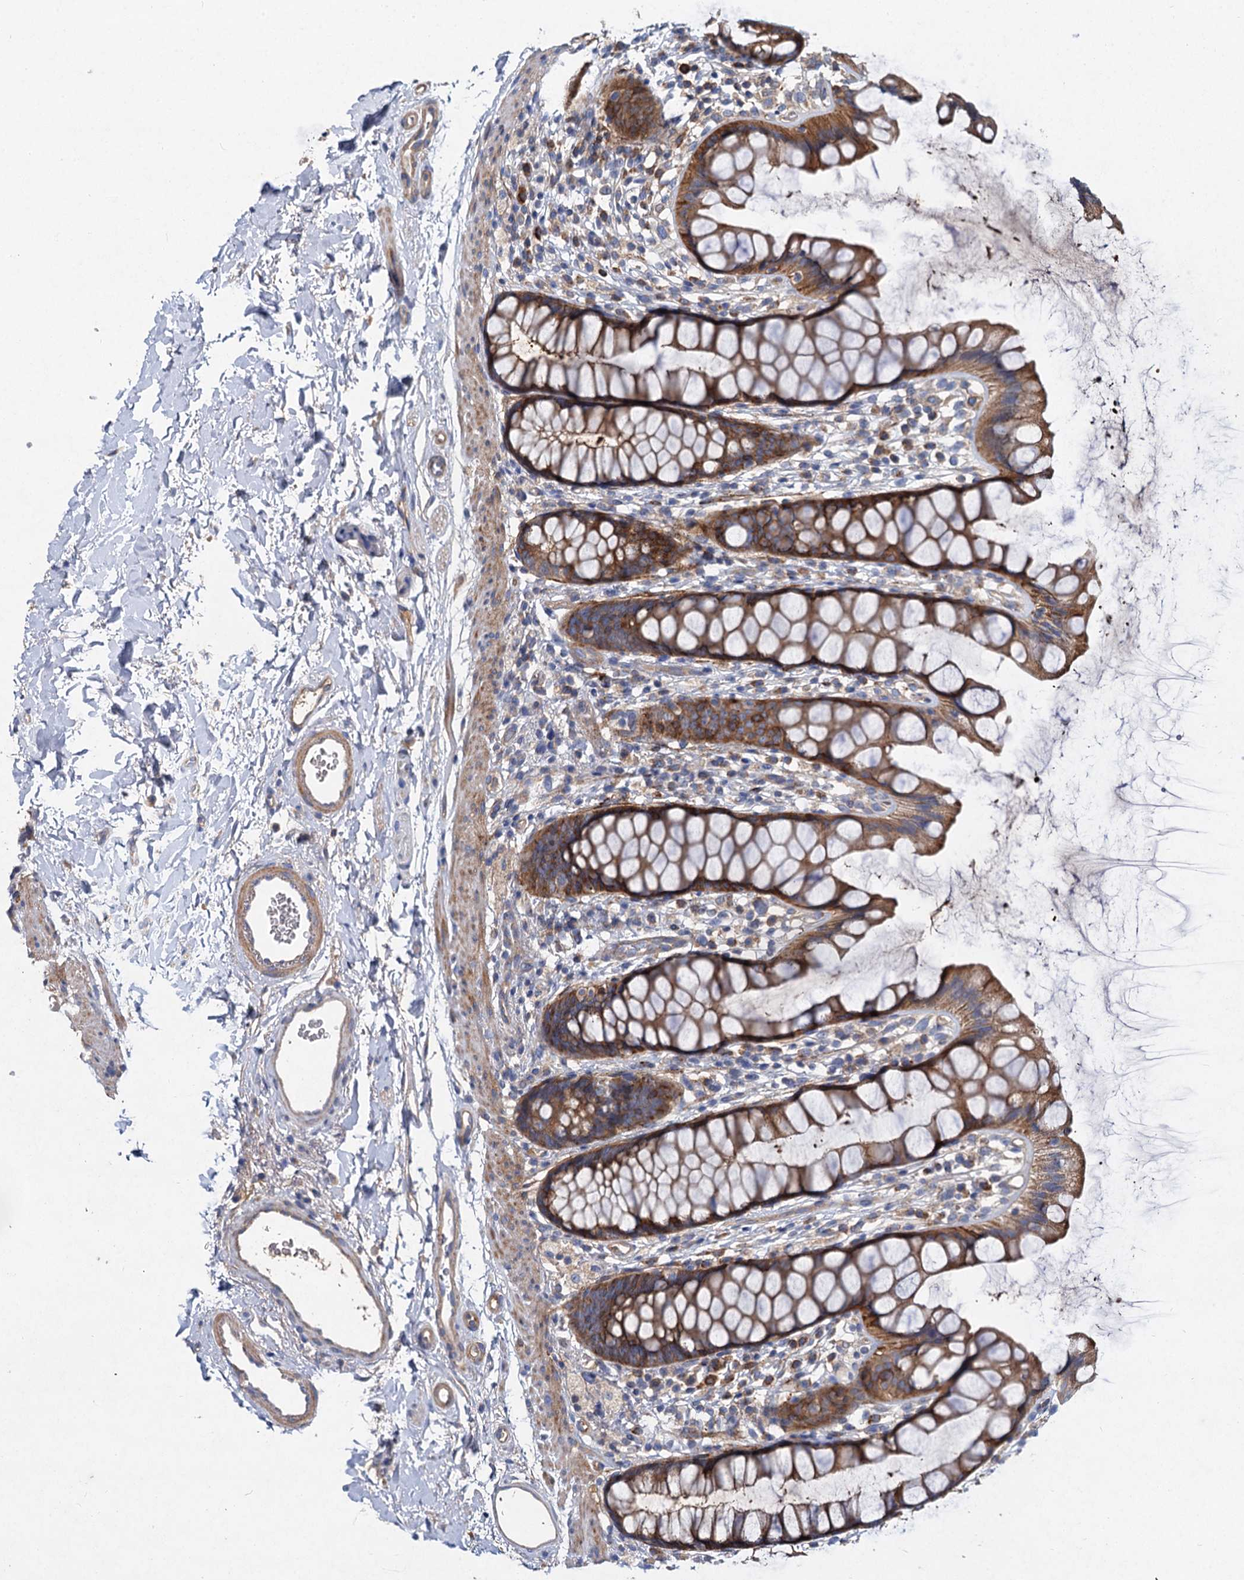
{"staining": {"intensity": "strong", "quantity": ">75%", "location": "cytoplasmic/membranous"}, "tissue": "rectum", "cell_type": "Glandular cells", "image_type": "normal", "snomed": [{"axis": "morphology", "description": "Normal tissue, NOS"}, {"axis": "topography", "description": "Rectum"}], "caption": "Benign rectum exhibits strong cytoplasmic/membranous expression in approximately >75% of glandular cells, visualized by immunohistochemistry.", "gene": "ALKBH7", "patient": {"sex": "female", "age": 65}}